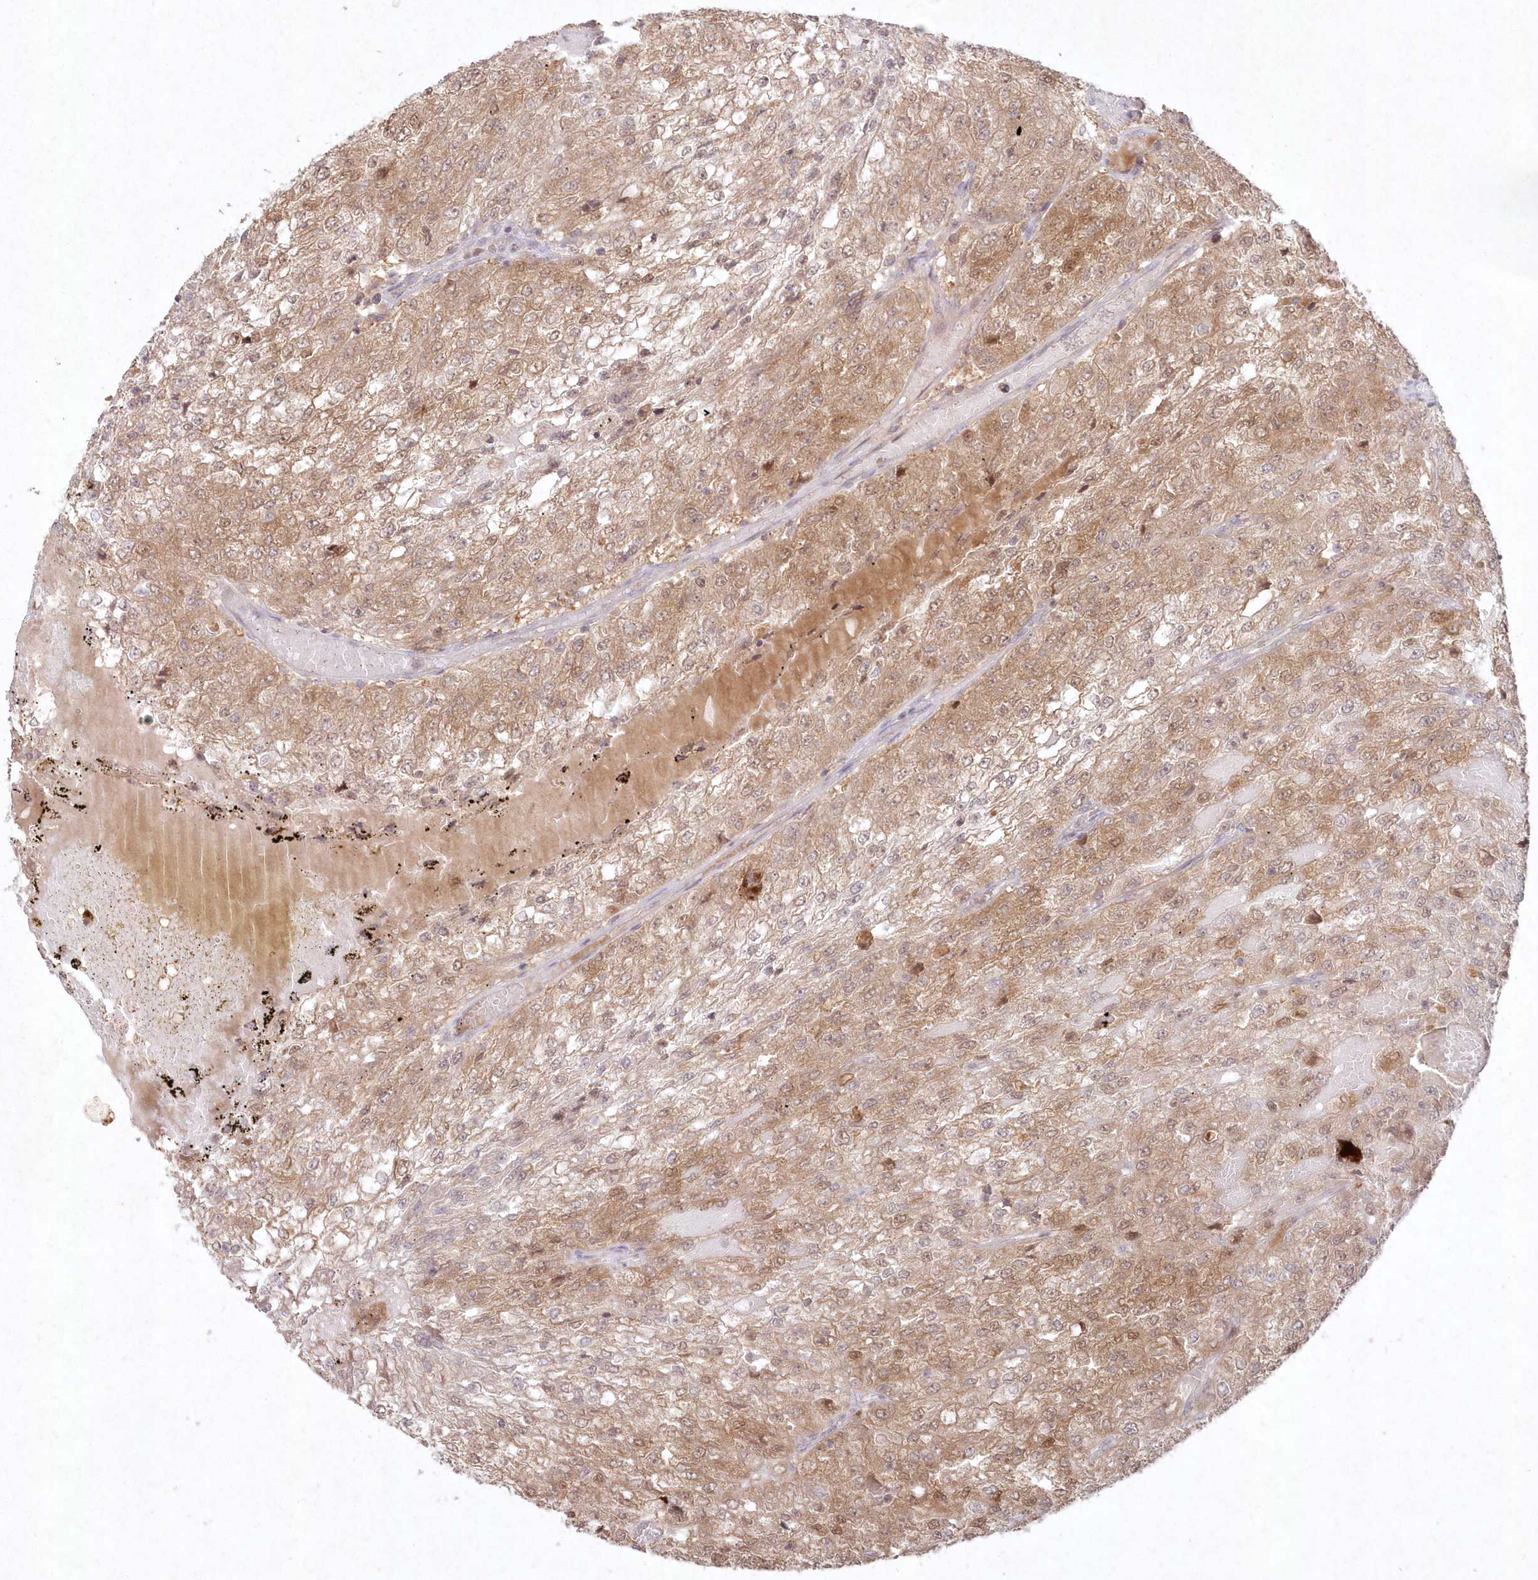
{"staining": {"intensity": "moderate", "quantity": ">75%", "location": "cytoplasmic/membranous,nuclear"}, "tissue": "renal cancer", "cell_type": "Tumor cells", "image_type": "cancer", "snomed": [{"axis": "morphology", "description": "Adenocarcinoma, NOS"}, {"axis": "topography", "description": "Kidney"}], "caption": "There is medium levels of moderate cytoplasmic/membranous and nuclear staining in tumor cells of adenocarcinoma (renal), as demonstrated by immunohistochemical staining (brown color).", "gene": "ASCC1", "patient": {"sex": "female", "age": 54}}